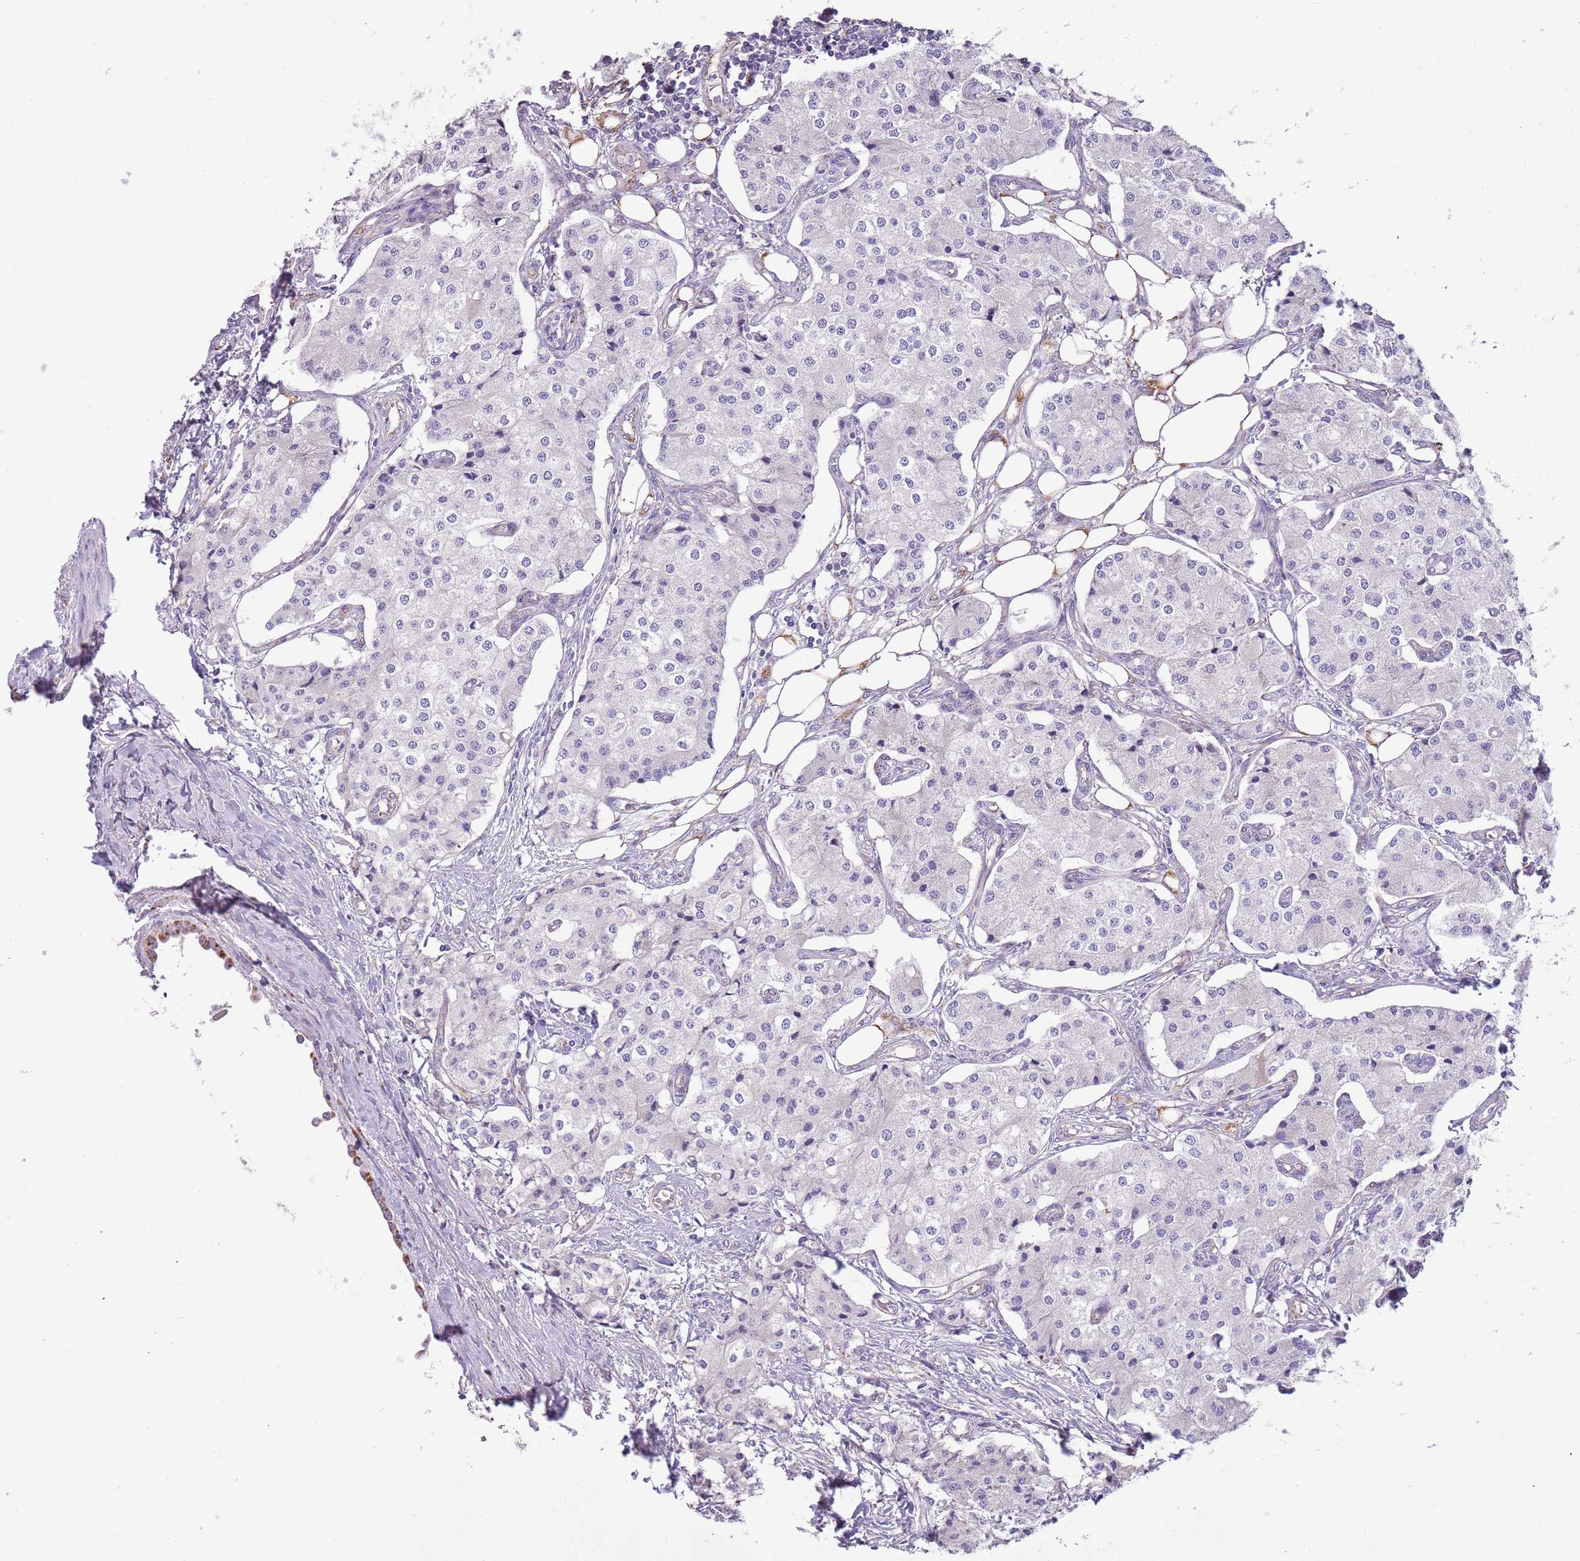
{"staining": {"intensity": "negative", "quantity": "none", "location": "none"}, "tissue": "carcinoid", "cell_type": "Tumor cells", "image_type": "cancer", "snomed": [{"axis": "morphology", "description": "Carcinoid, malignant, NOS"}, {"axis": "topography", "description": "Colon"}], "caption": "Immunohistochemical staining of human carcinoid reveals no significant expression in tumor cells. (DAB (3,3'-diaminobenzidine) immunohistochemistry (IHC) with hematoxylin counter stain).", "gene": "RNF222", "patient": {"sex": "female", "age": 52}}